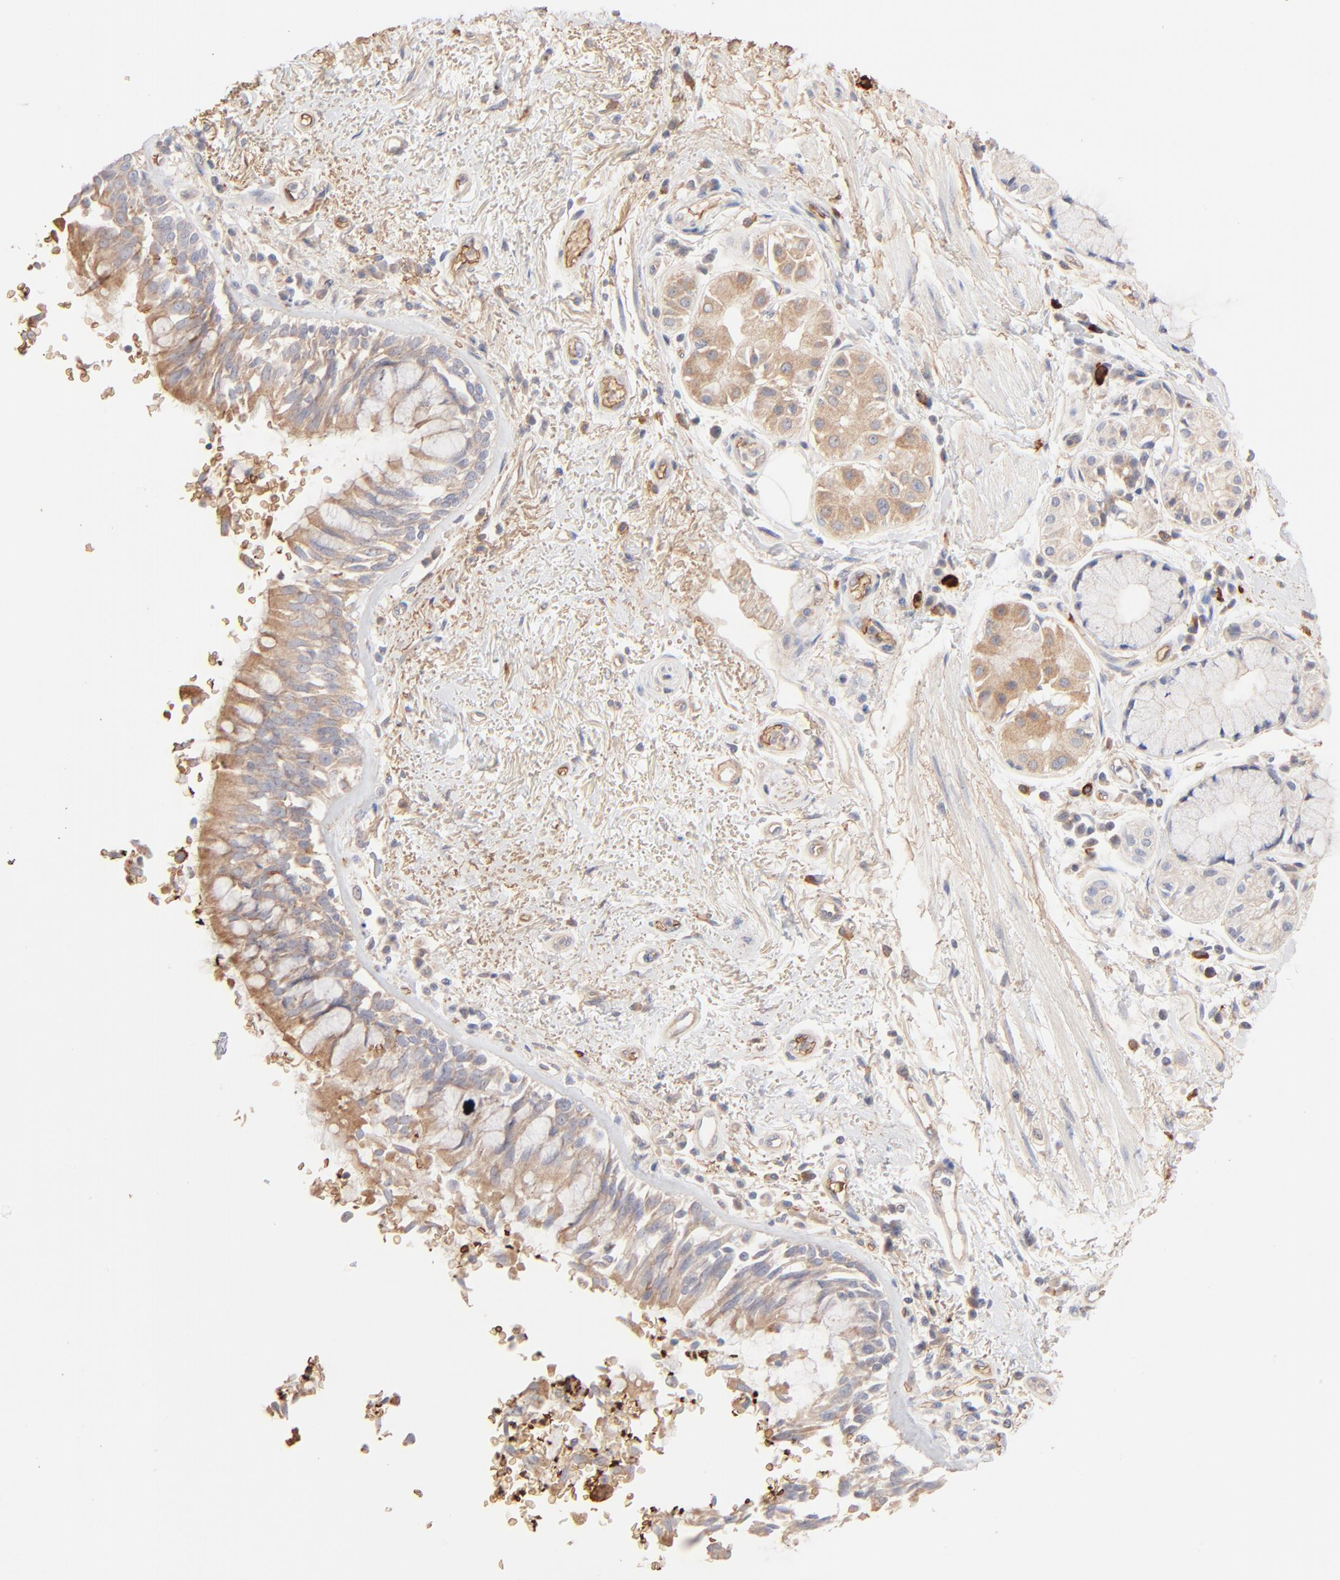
{"staining": {"intensity": "weak", "quantity": ">75%", "location": "cytoplasmic/membranous"}, "tissue": "bronchus", "cell_type": "Respiratory epithelial cells", "image_type": "normal", "snomed": [{"axis": "morphology", "description": "Normal tissue, NOS"}, {"axis": "morphology", "description": "Adenocarcinoma, NOS"}, {"axis": "topography", "description": "Bronchus"}, {"axis": "topography", "description": "Lung"}], "caption": "Immunohistochemical staining of normal human bronchus exhibits weak cytoplasmic/membranous protein staining in about >75% of respiratory epithelial cells. (DAB = brown stain, brightfield microscopy at high magnification).", "gene": "SPTB", "patient": {"sex": "male", "age": 71}}